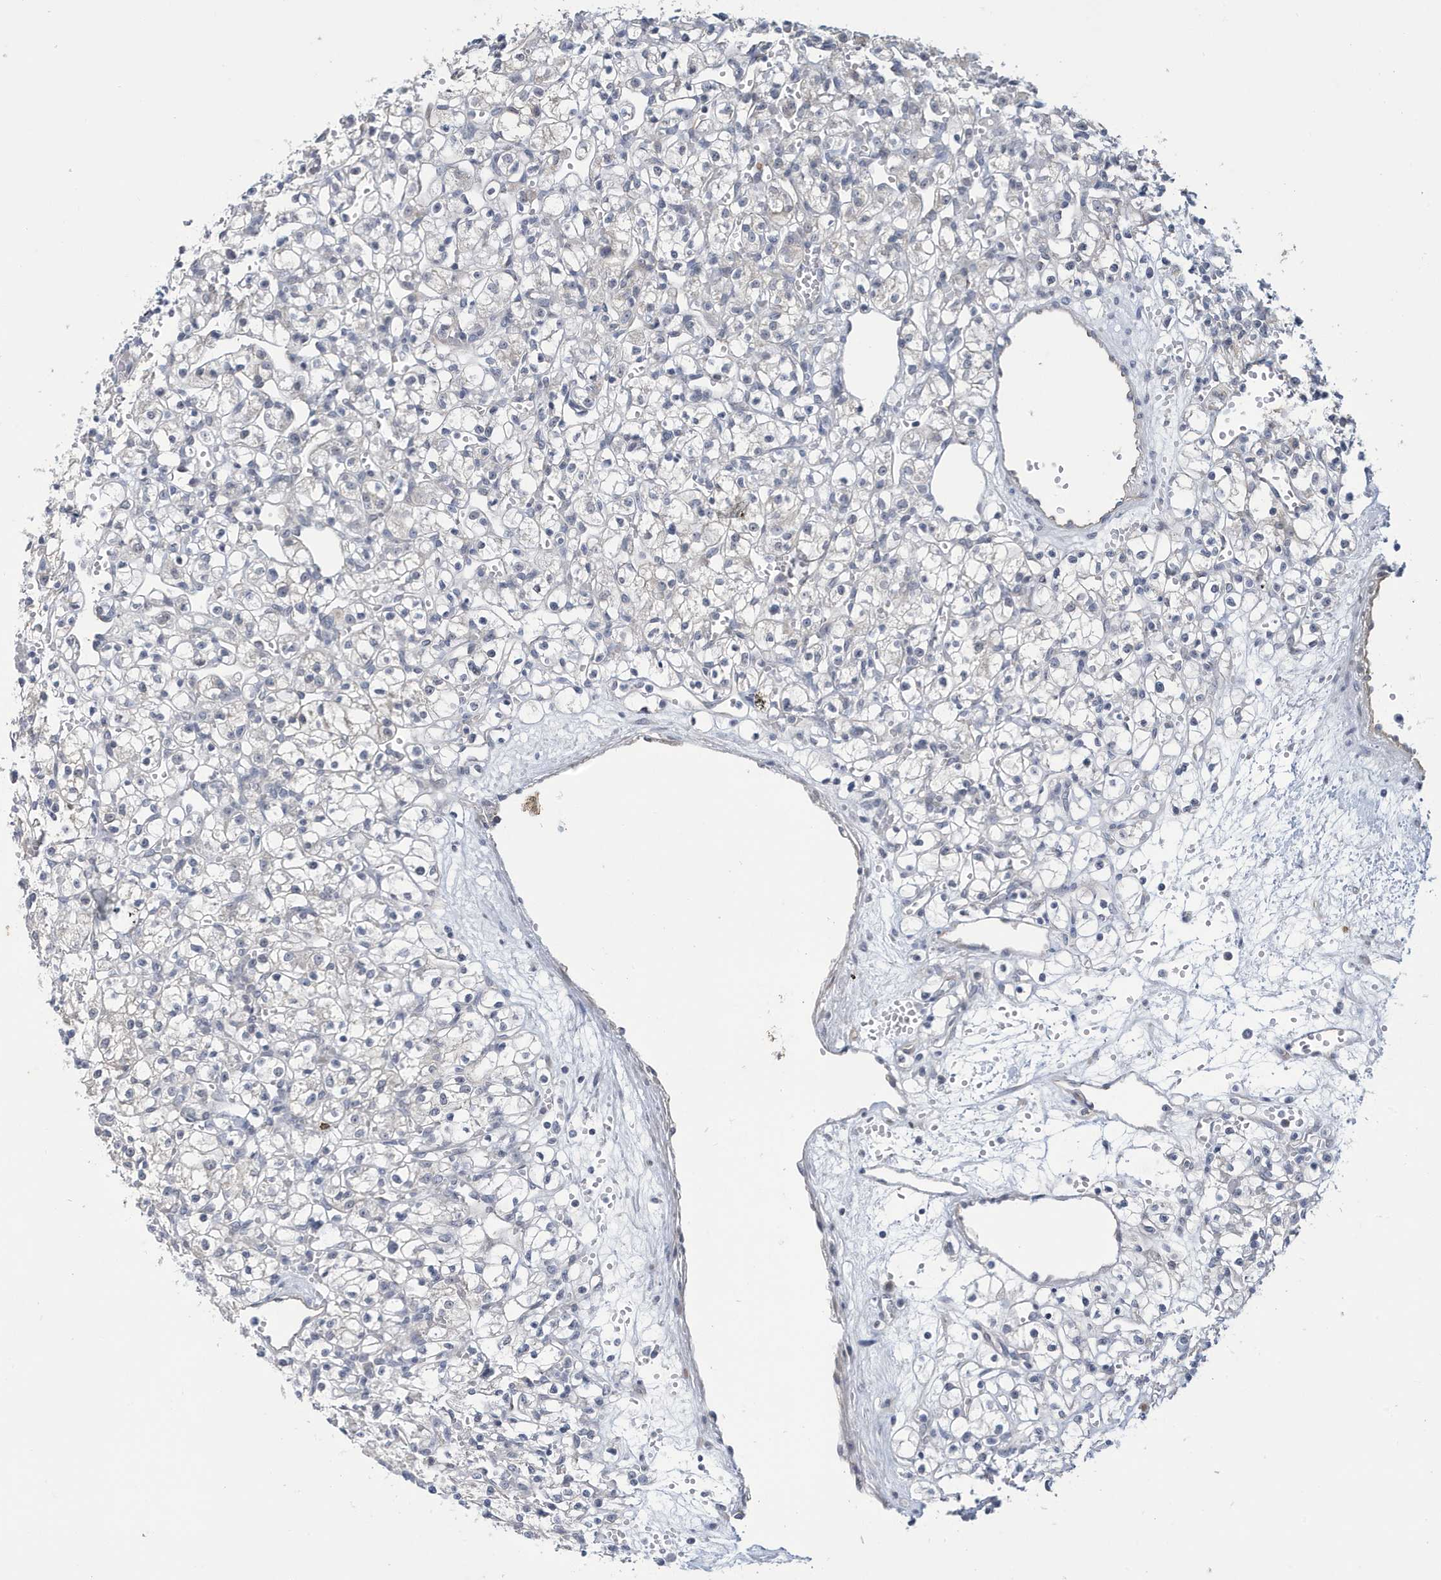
{"staining": {"intensity": "negative", "quantity": "none", "location": "none"}, "tissue": "renal cancer", "cell_type": "Tumor cells", "image_type": "cancer", "snomed": [{"axis": "morphology", "description": "Adenocarcinoma, NOS"}, {"axis": "topography", "description": "Kidney"}], "caption": "This is an IHC image of human renal cancer (adenocarcinoma). There is no staining in tumor cells.", "gene": "ZNF654", "patient": {"sex": "female", "age": 59}}